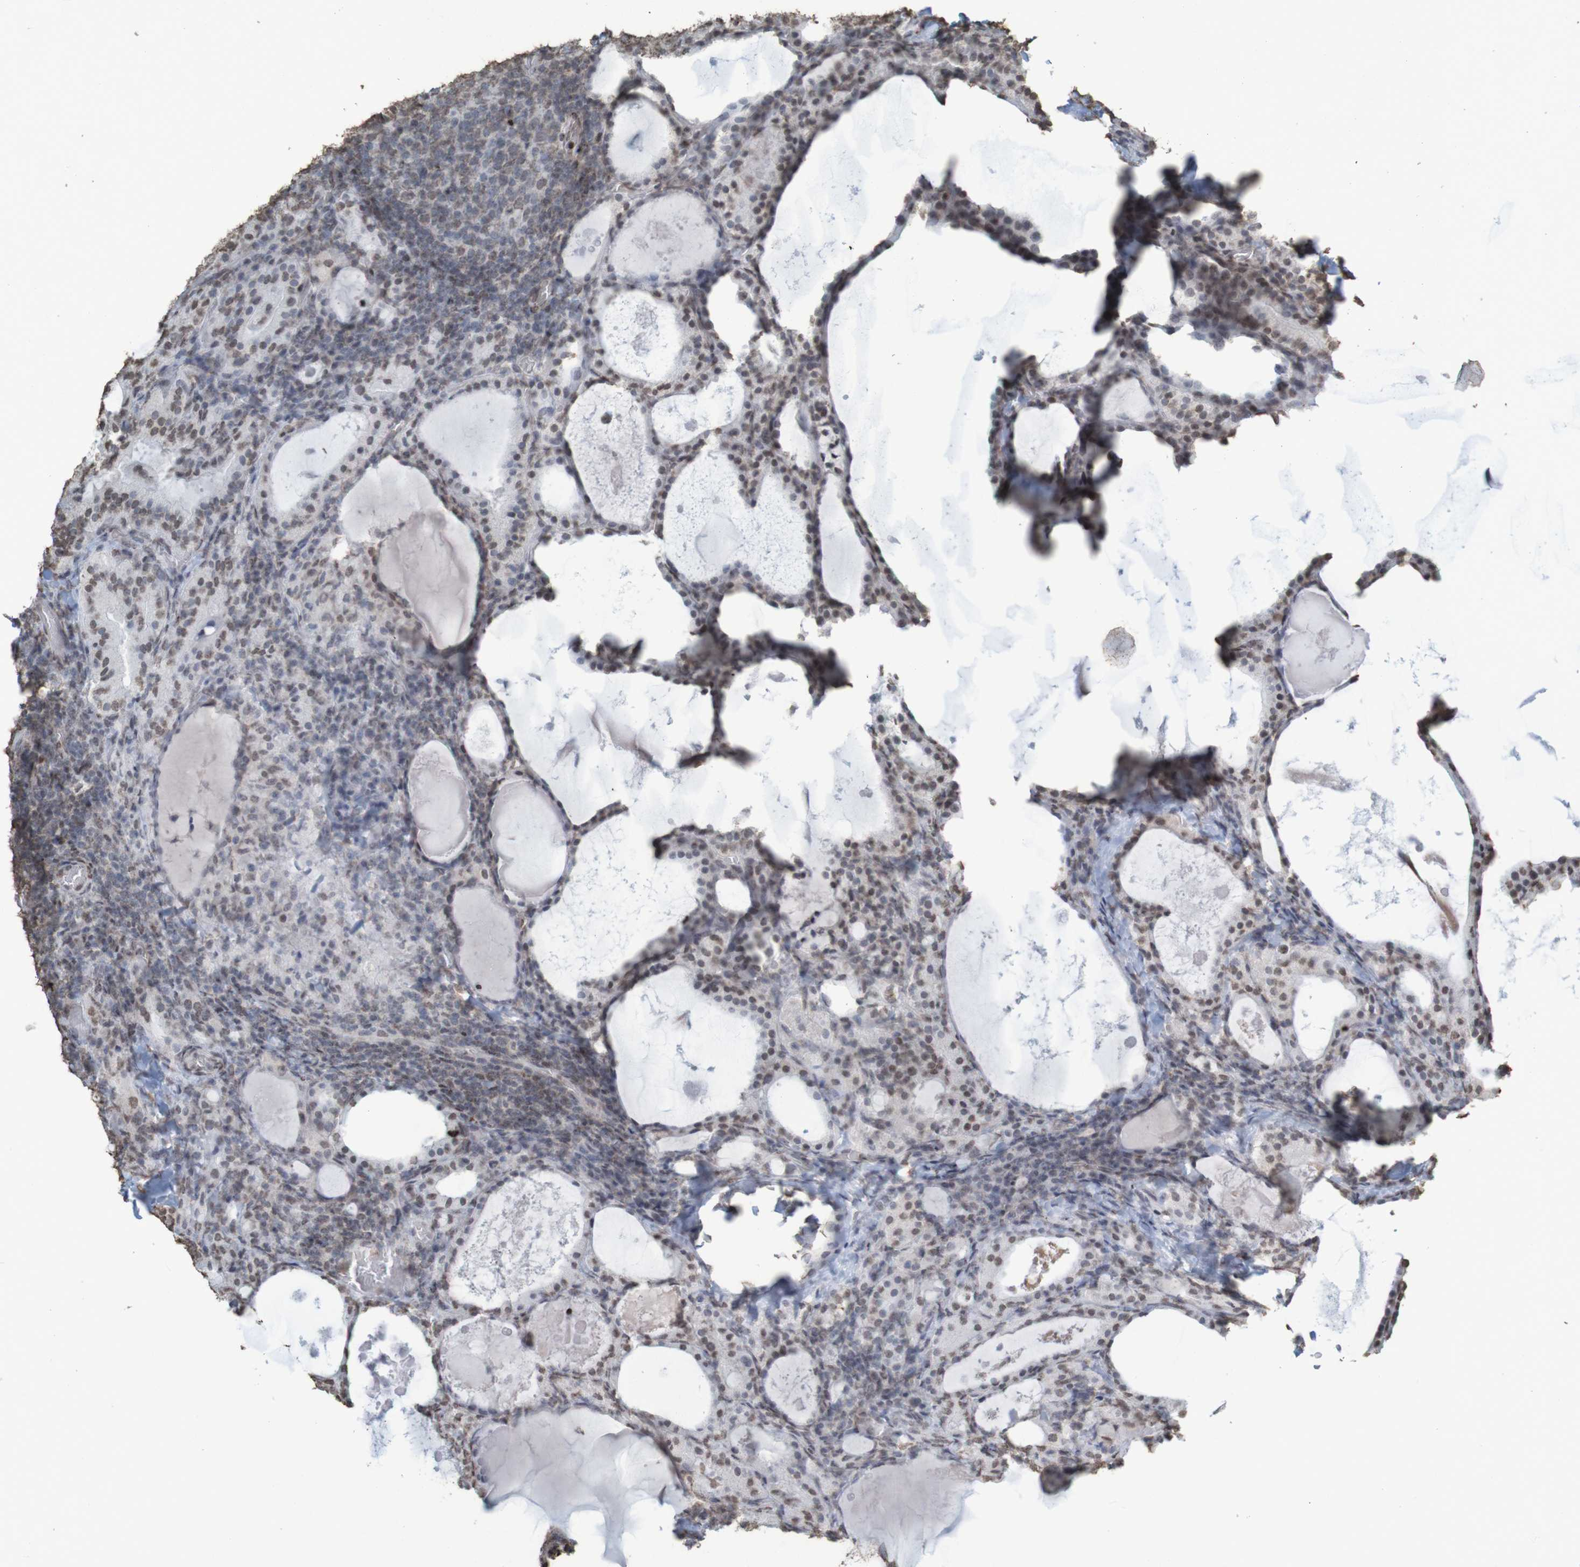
{"staining": {"intensity": "weak", "quantity": "25%-75%", "location": "nuclear"}, "tissue": "thyroid cancer", "cell_type": "Tumor cells", "image_type": "cancer", "snomed": [{"axis": "morphology", "description": "Papillary adenocarcinoma, NOS"}, {"axis": "topography", "description": "Thyroid gland"}], "caption": "A low amount of weak nuclear expression is appreciated in approximately 25%-75% of tumor cells in thyroid cancer tissue. Ihc stains the protein of interest in brown and the nuclei are stained blue.", "gene": "GFI1", "patient": {"sex": "female", "age": 42}}